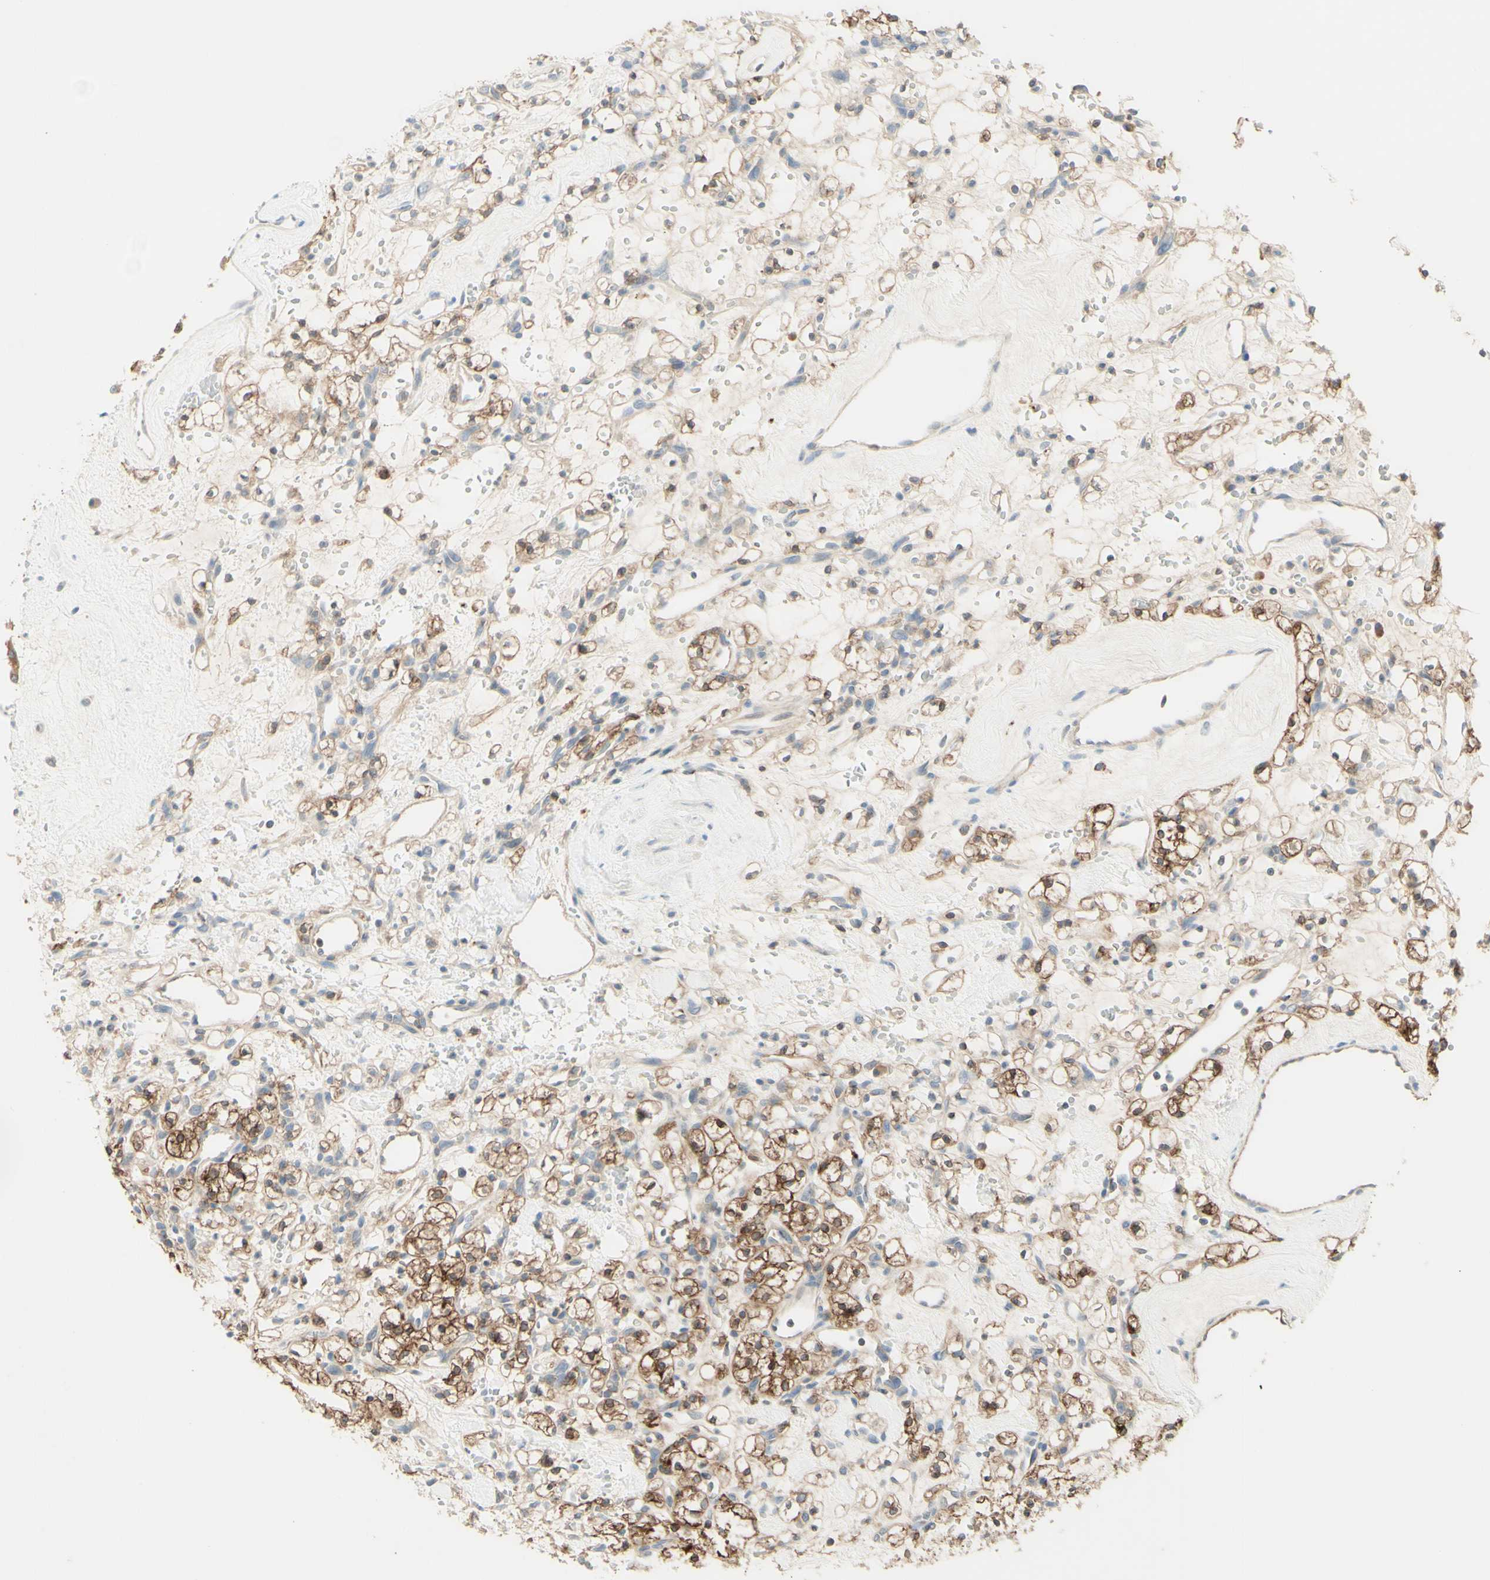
{"staining": {"intensity": "moderate", "quantity": ">75%", "location": "cytoplasmic/membranous"}, "tissue": "renal cancer", "cell_type": "Tumor cells", "image_type": "cancer", "snomed": [{"axis": "morphology", "description": "Adenocarcinoma, NOS"}, {"axis": "topography", "description": "Kidney"}], "caption": "Immunohistochemical staining of human renal cancer exhibits moderate cytoplasmic/membranous protein staining in about >75% of tumor cells.", "gene": "MTM1", "patient": {"sex": "female", "age": 60}}